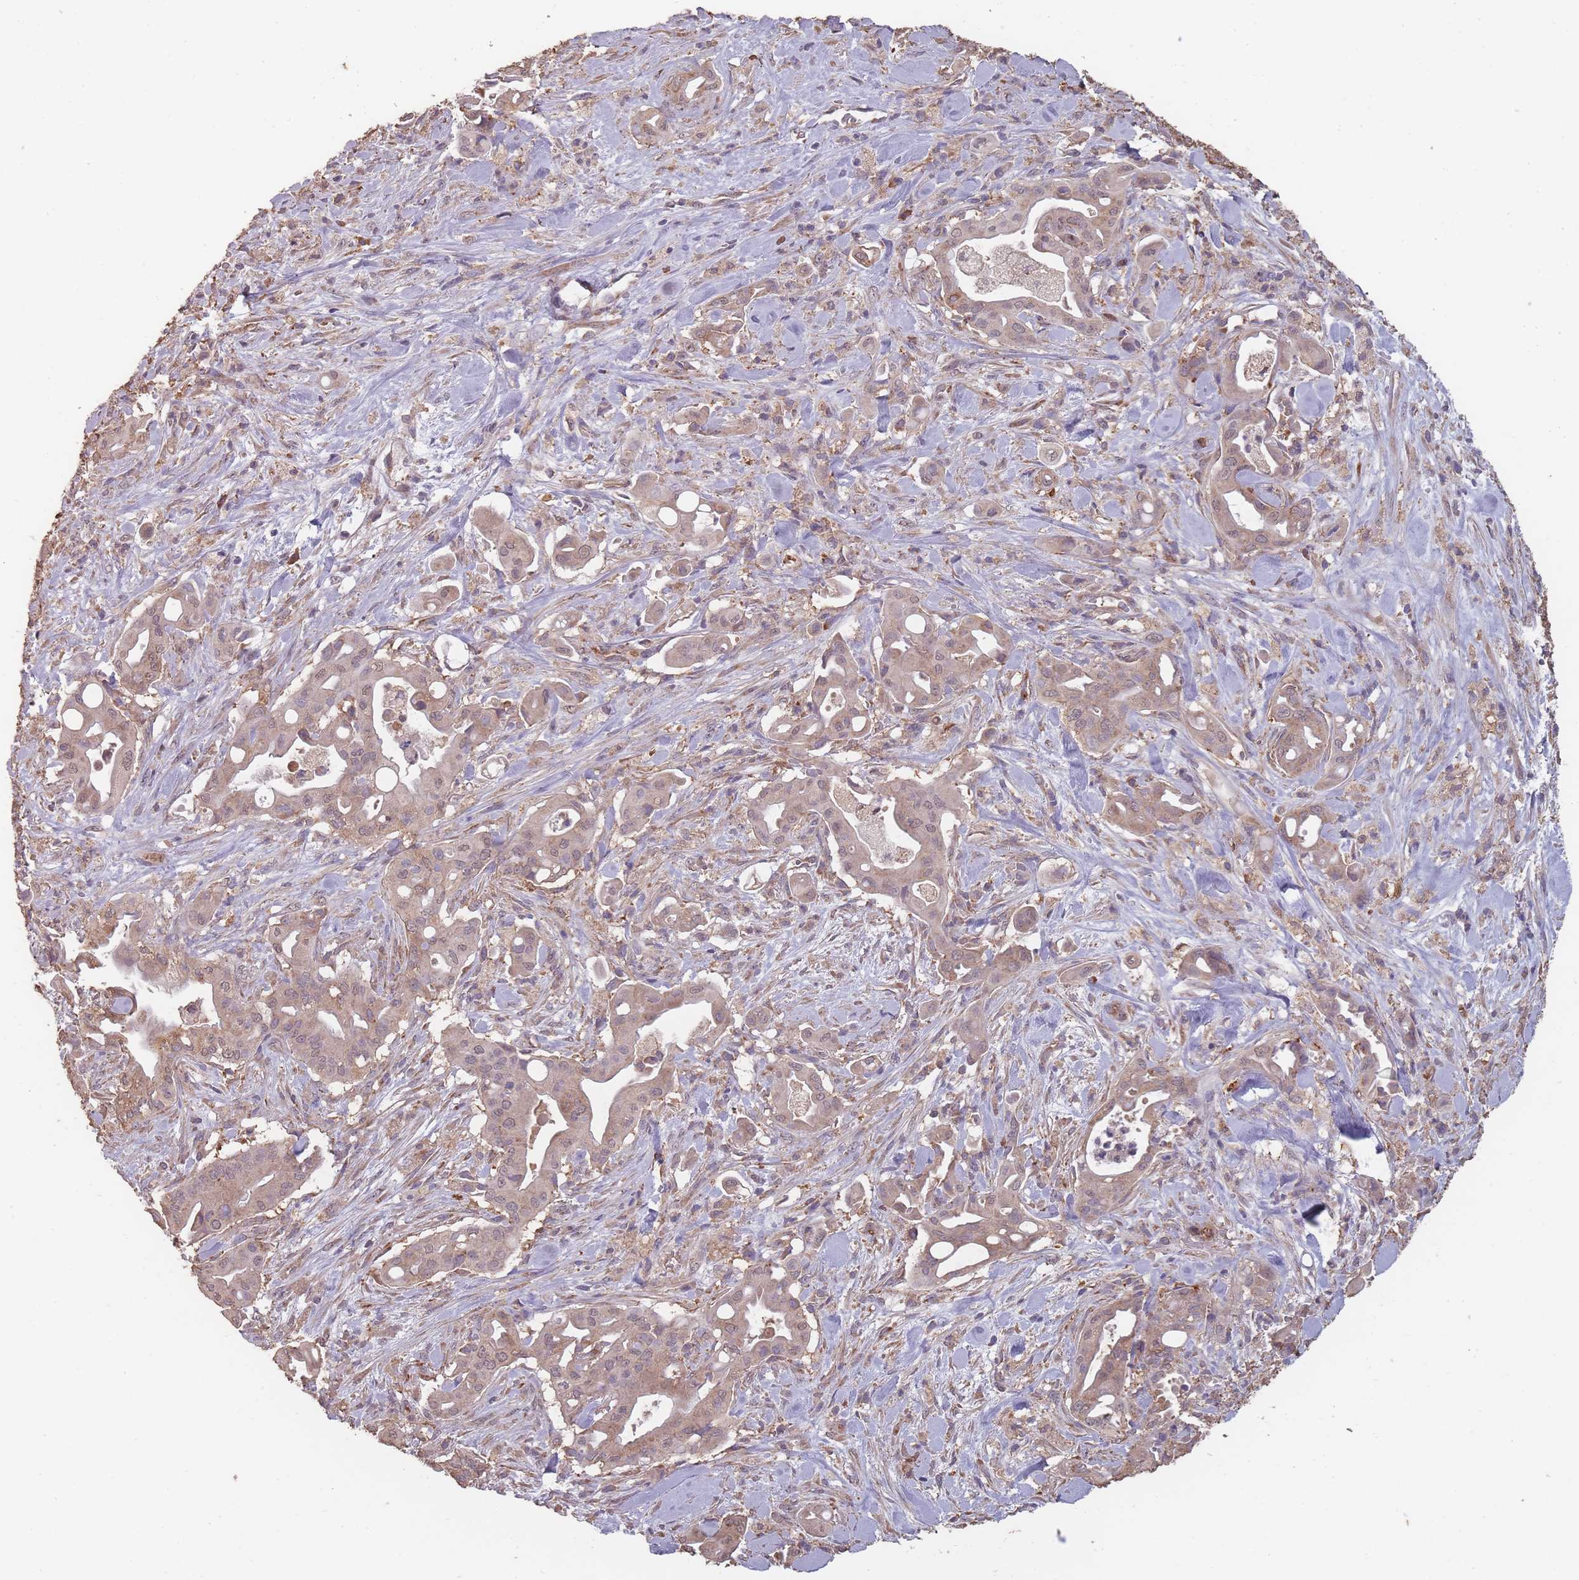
{"staining": {"intensity": "moderate", "quantity": ">75%", "location": "cytoplasmic/membranous"}, "tissue": "liver cancer", "cell_type": "Tumor cells", "image_type": "cancer", "snomed": [{"axis": "morphology", "description": "Cholangiocarcinoma"}, {"axis": "topography", "description": "Liver"}], "caption": "A high-resolution photomicrograph shows IHC staining of liver cholangiocarcinoma, which demonstrates moderate cytoplasmic/membranous positivity in approximately >75% of tumor cells. (Brightfield microscopy of DAB IHC at high magnification).", "gene": "SANBR", "patient": {"sex": "female", "age": 68}}